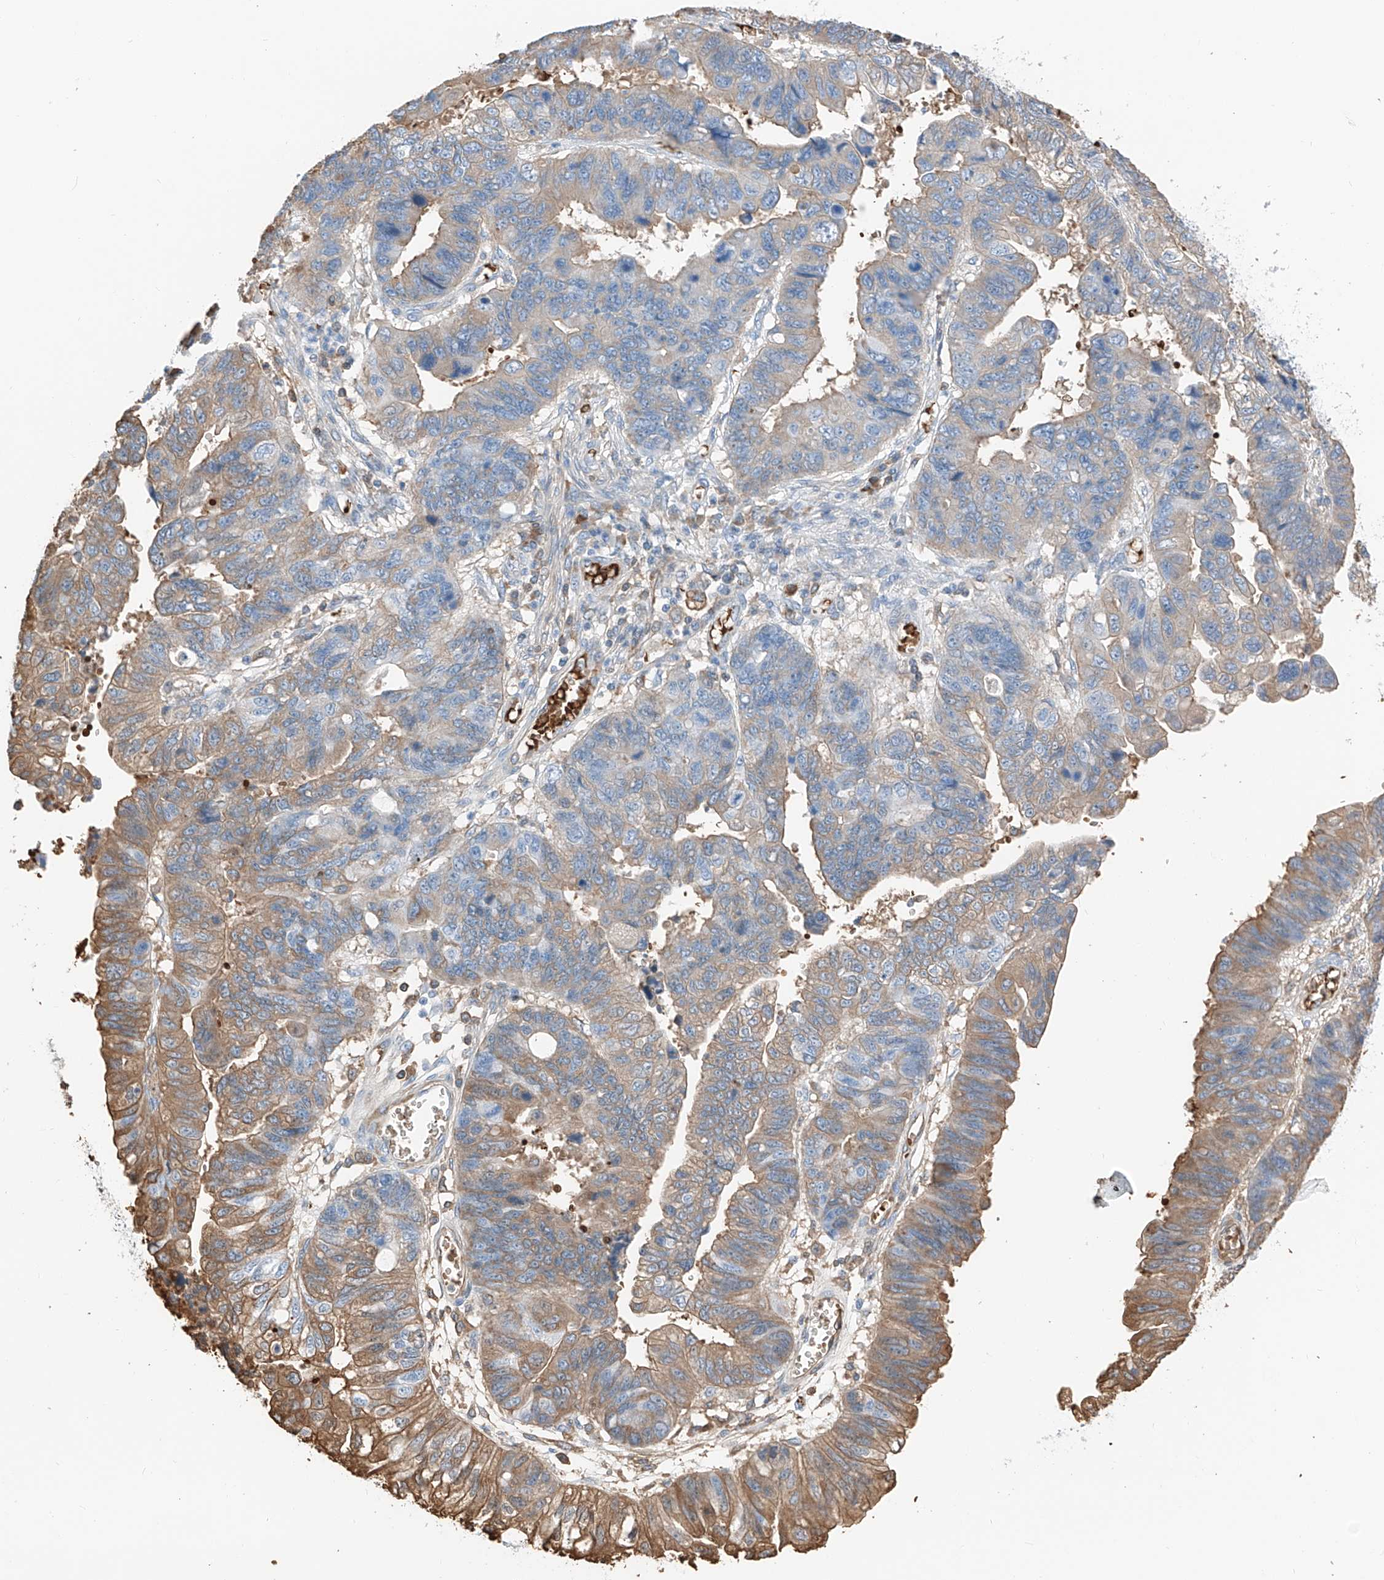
{"staining": {"intensity": "moderate", "quantity": "25%-75%", "location": "cytoplasmic/membranous"}, "tissue": "stomach cancer", "cell_type": "Tumor cells", "image_type": "cancer", "snomed": [{"axis": "morphology", "description": "Adenocarcinoma, NOS"}, {"axis": "topography", "description": "Stomach"}], "caption": "Tumor cells exhibit moderate cytoplasmic/membranous expression in approximately 25%-75% of cells in stomach cancer.", "gene": "PRSS23", "patient": {"sex": "male", "age": 59}}